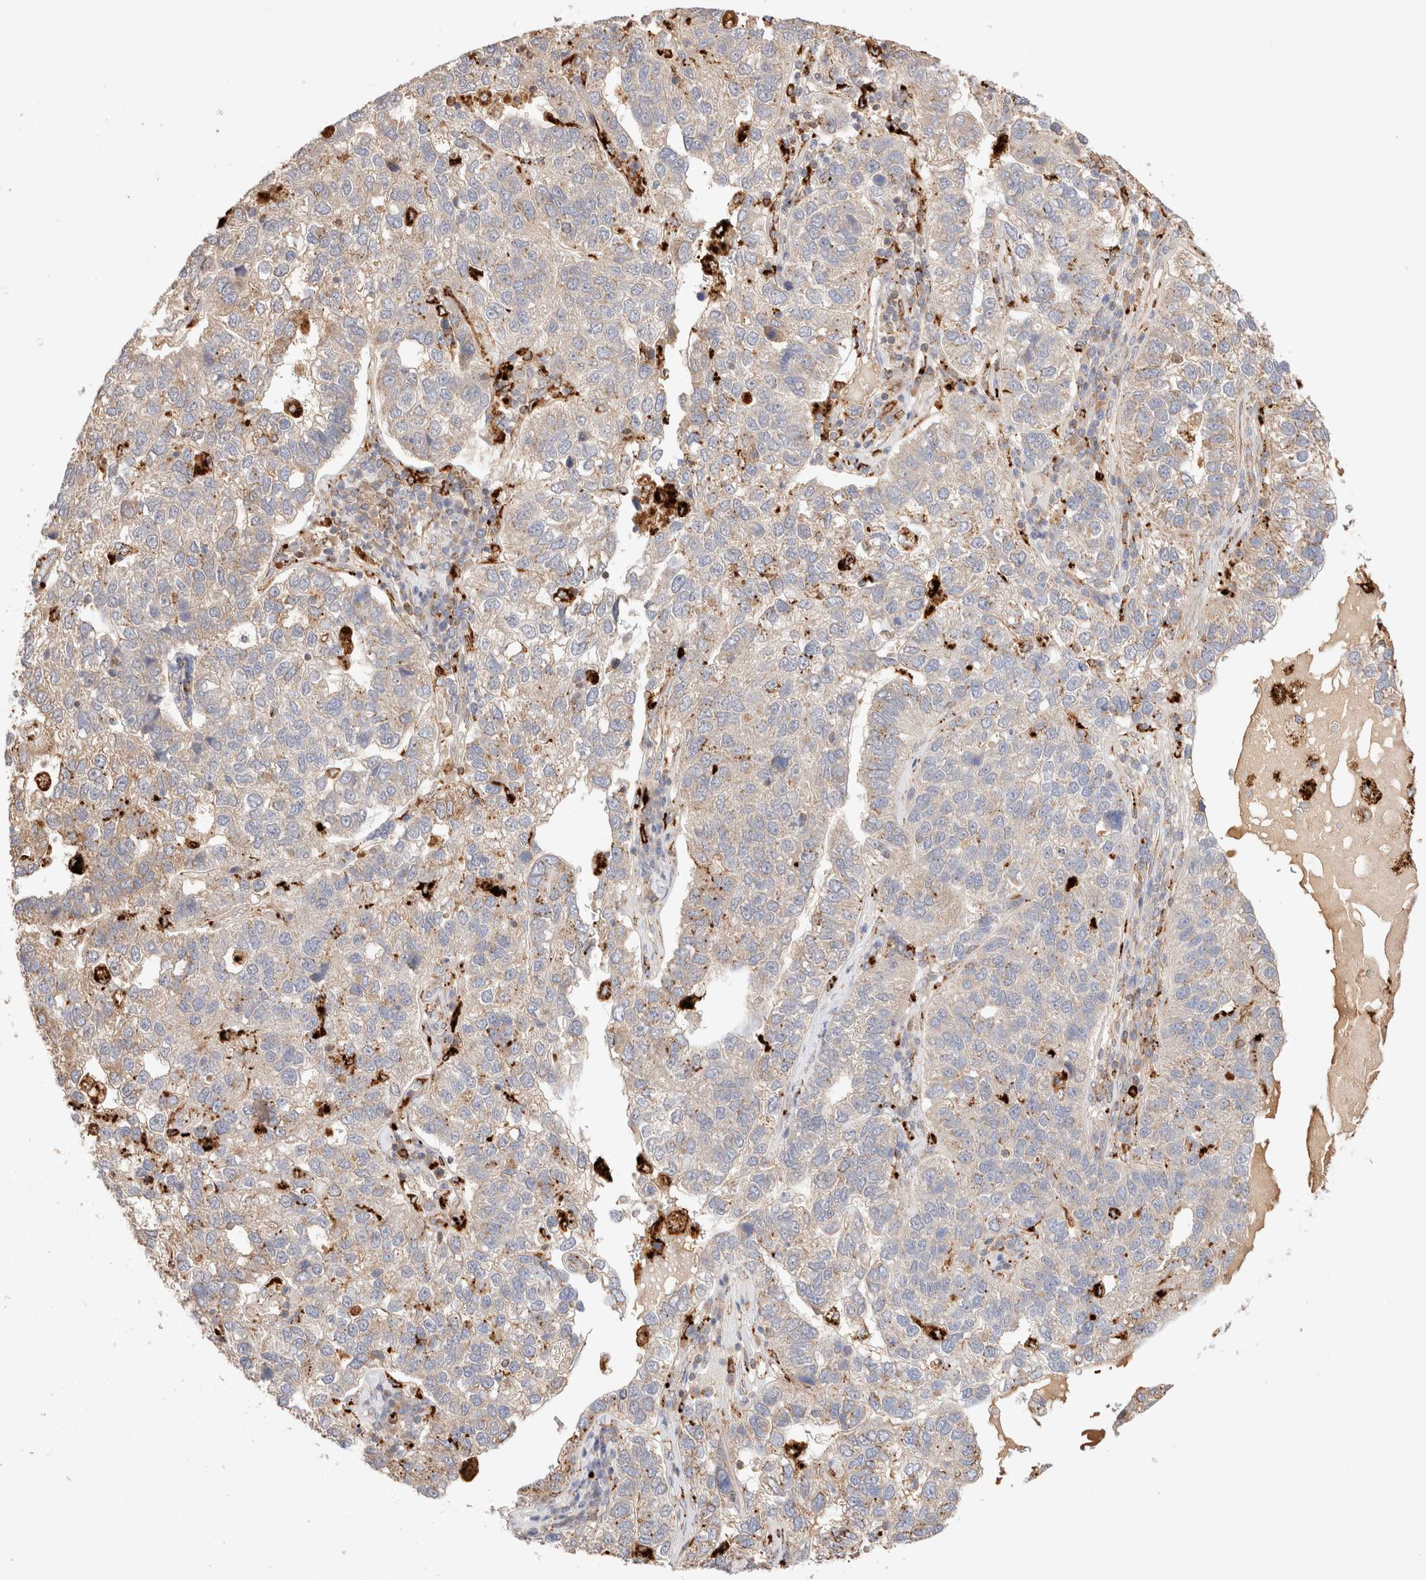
{"staining": {"intensity": "weak", "quantity": "25%-75%", "location": "cytoplasmic/membranous"}, "tissue": "pancreatic cancer", "cell_type": "Tumor cells", "image_type": "cancer", "snomed": [{"axis": "morphology", "description": "Adenocarcinoma, NOS"}, {"axis": "topography", "description": "Pancreas"}], "caption": "Immunohistochemical staining of human pancreatic cancer shows low levels of weak cytoplasmic/membranous protein positivity in approximately 25%-75% of tumor cells.", "gene": "RABEPK", "patient": {"sex": "female", "age": 61}}